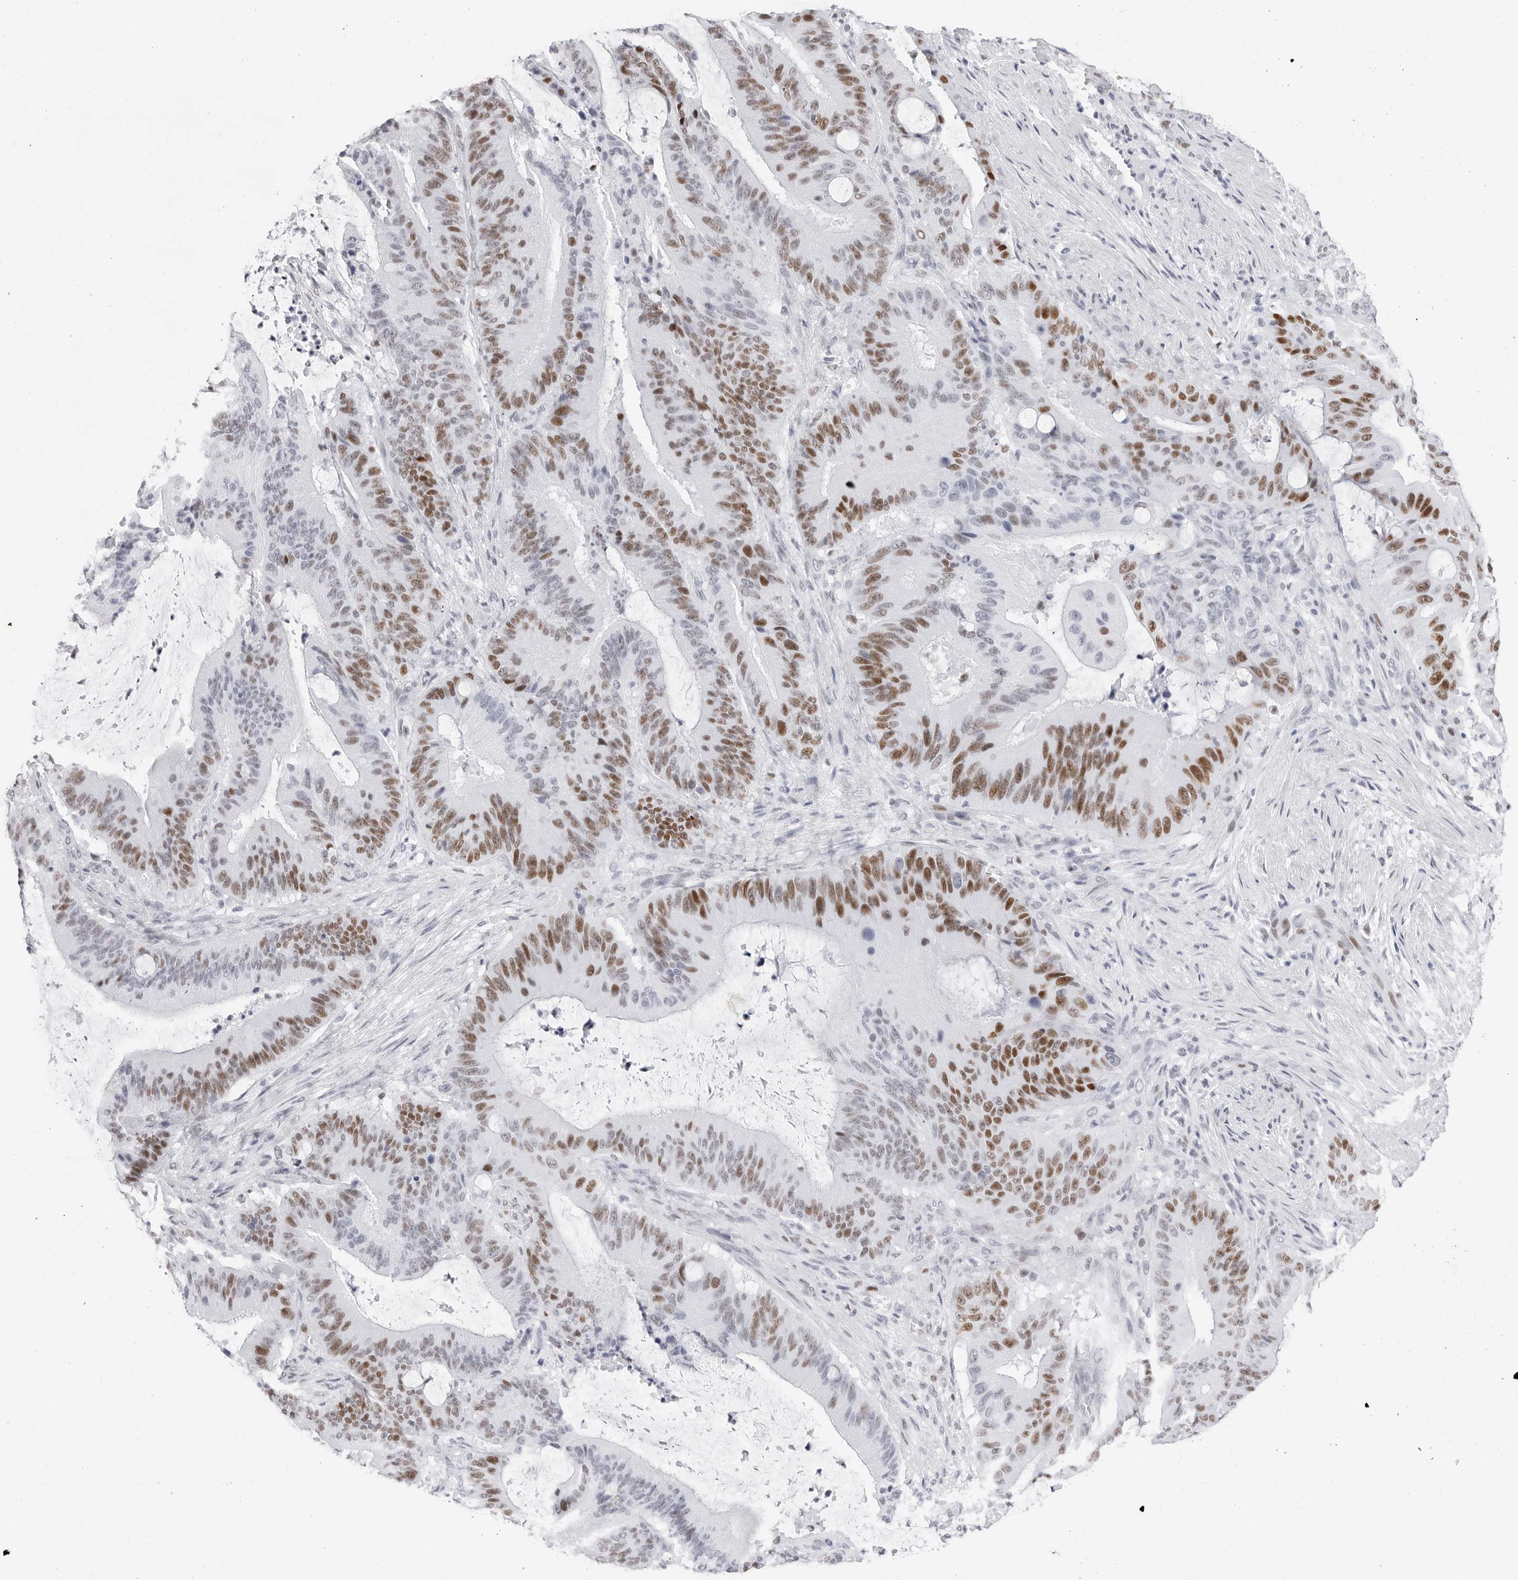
{"staining": {"intensity": "moderate", "quantity": ">75%", "location": "nuclear"}, "tissue": "liver cancer", "cell_type": "Tumor cells", "image_type": "cancer", "snomed": [{"axis": "morphology", "description": "Normal tissue, NOS"}, {"axis": "morphology", "description": "Cholangiocarcinoma"}, {"axis": "topography", "description": "Liver"}, {"axis": "topography", "description": "Peripheral nerve tissue"}], "caption": "Immunohistochemical staining of cholangiocarcinoma (liver) exhibits medium levels of moderate nuclear protein expression in approximately >75% of tumor cells.", "gene": "NASP", "patient": {"sex": "female", "age": 73}}